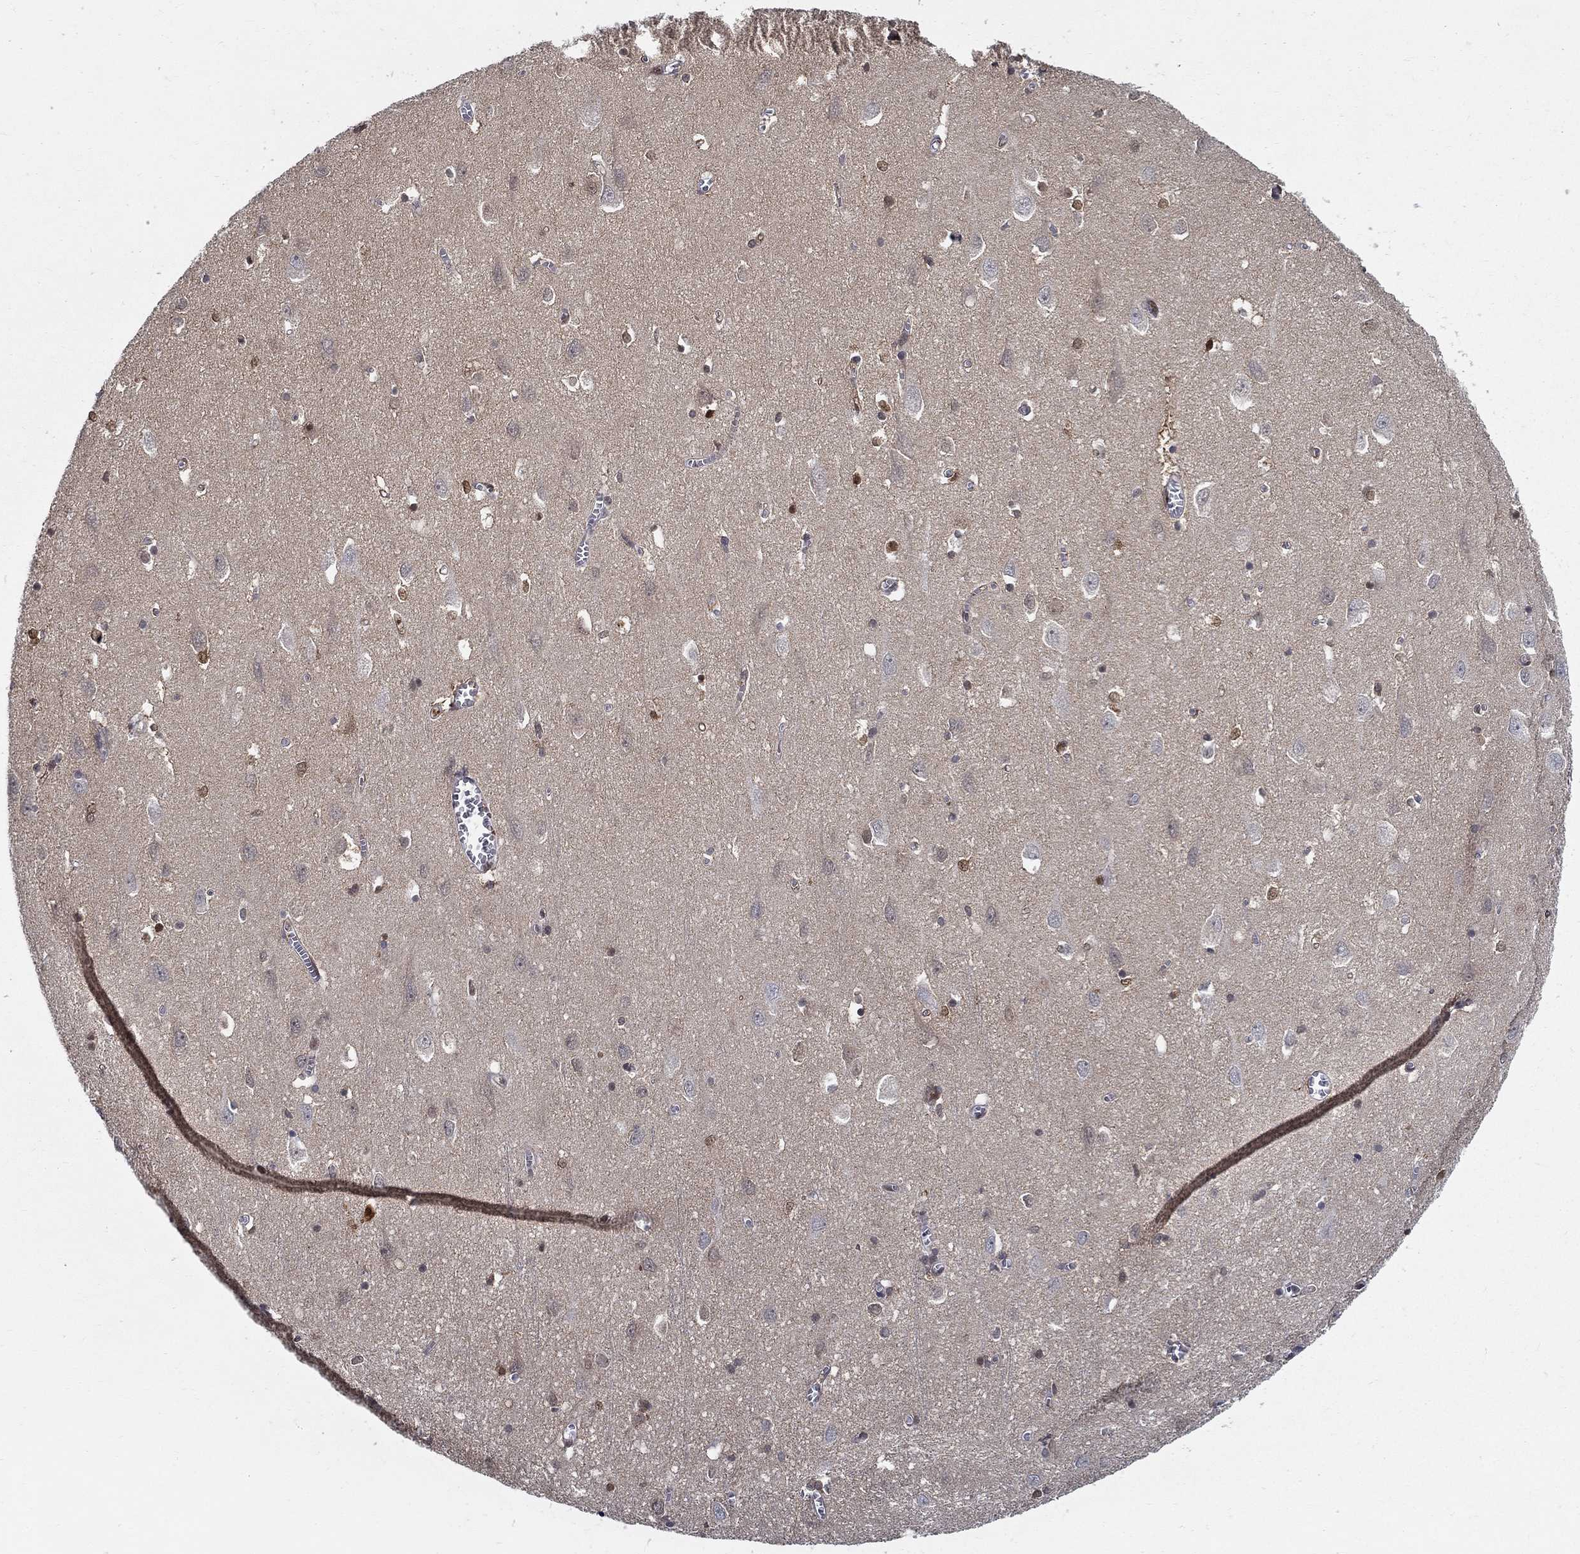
{"staining": {"intensity": "negative", "quantity": "none", "location": "none"}, "tissue": "cerebral cortex", "cell_type": "Endothelial cells", "image_type": "normal", "snomed": [{"axis": "morphology", "description": "Normal tissue, NOS"}, {"axis": "topography", "description": "Cerebral cortex"}], "caption": "Immunohistochemistry photomicrograph of benign cerebral cortex stained for a protein (brown), which reveals no expression in endothelial cells. The staining was performed using DAB to visualize the protein expression in brown, while the nuclei were stained in blue with hematoxylin (Magnification: 20x).", "gene": "ZNF594", "patient": {"sex": "male", "age": 70}}